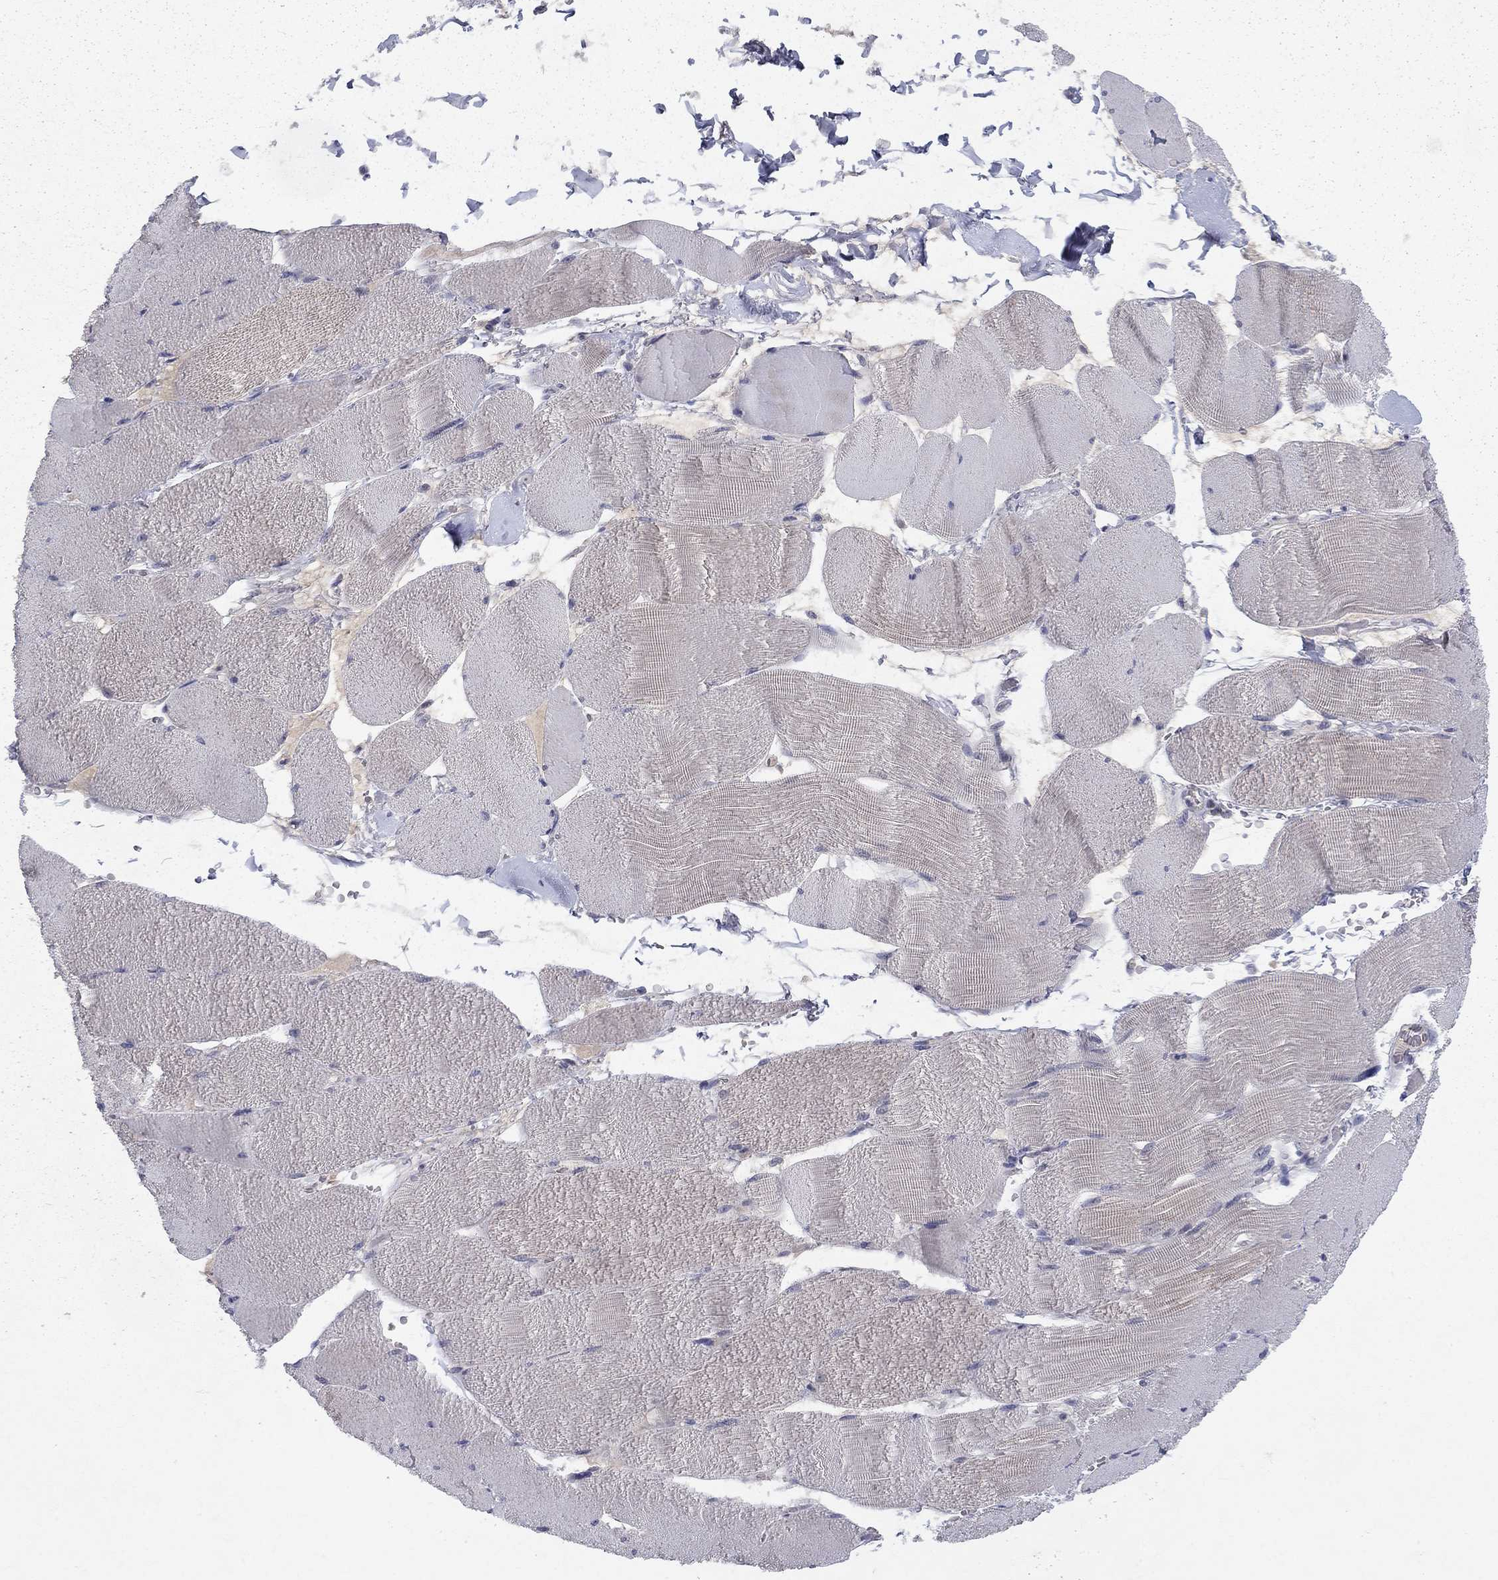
{"staining": {"intensity": "negative", "quantity": "none", "location": "none"}, "tissue": "skeletal muscle", "cell_type": "Myocytes", "image_type": "normal", "snomed": [{"axis": "morphology", "description": "Normal tissue, NOS"}, {"axis": "topography", "description": "Skeletal muscle"}], "caption": "DAB (3,3'-diaminobenzidine) immunohistochemical staining of unremarkable human skeletal muscle demonstrates no significant expression in myocytes. Nuclei are stained in blue.", "gene": "CACNA1A", "patient": {"sex": "male", "age": 56}}